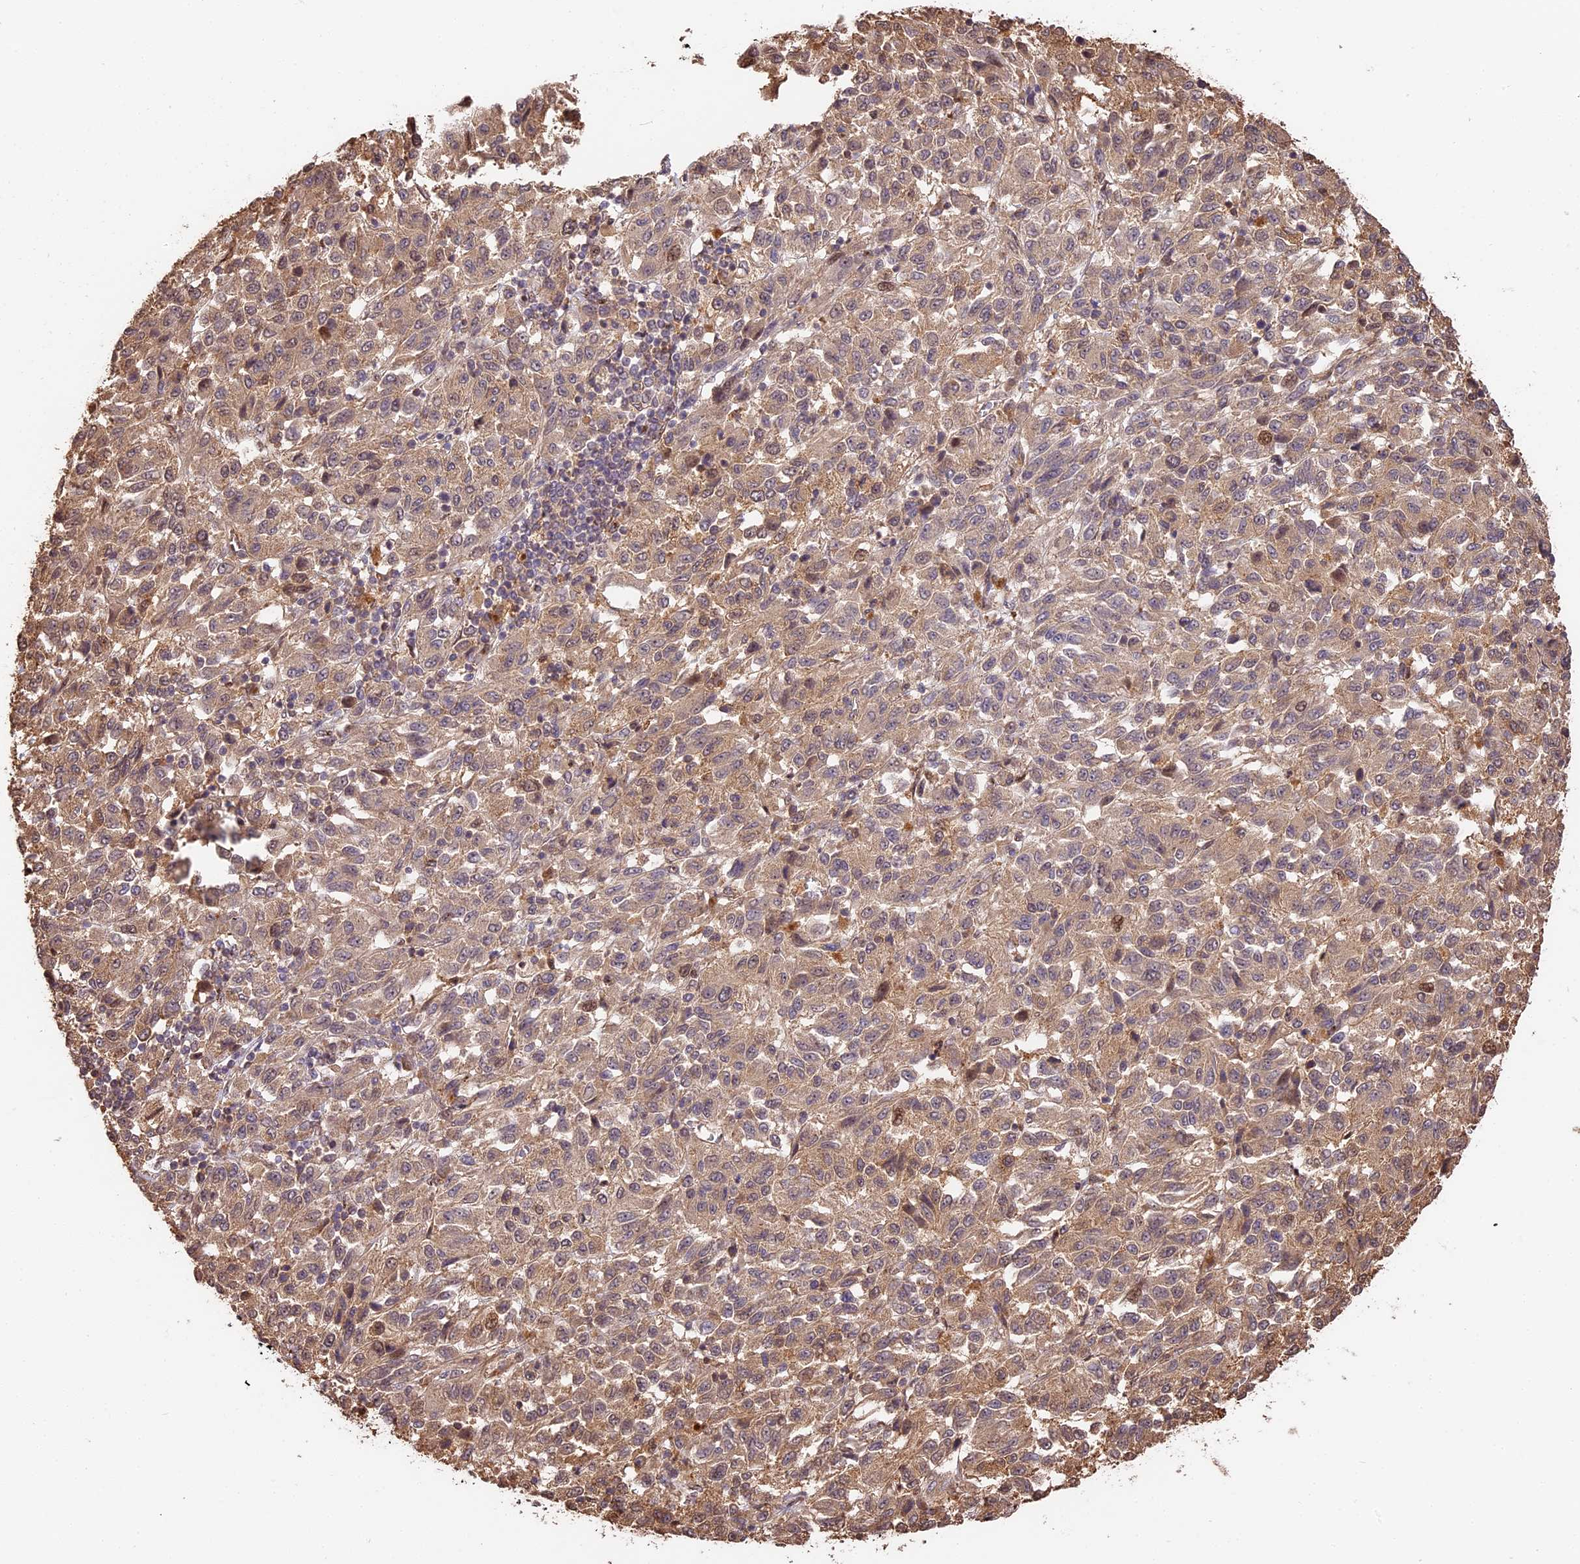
{"staining": {"intensity": "weak", "quantity": ">75%", "location": "cytoplasmic/membranous,nuclear"}, "tissue": "melanoma", "cell_type": "Tumor cells", "image_type": "cancer", "snomed": [{"axis": "morphology", "description": "Malignant melanoma, Metastatic site"}, {"axis": "topography", "description": "Lung"}], "caption": "Melanoma stained for a protein (brown) exhibits weak cytoplasmic/membranous and nuclear positive staining in about >75% of tumor cells.", "gene": "PPP1R37", "patient": {"sex": "male", "age": 64}}